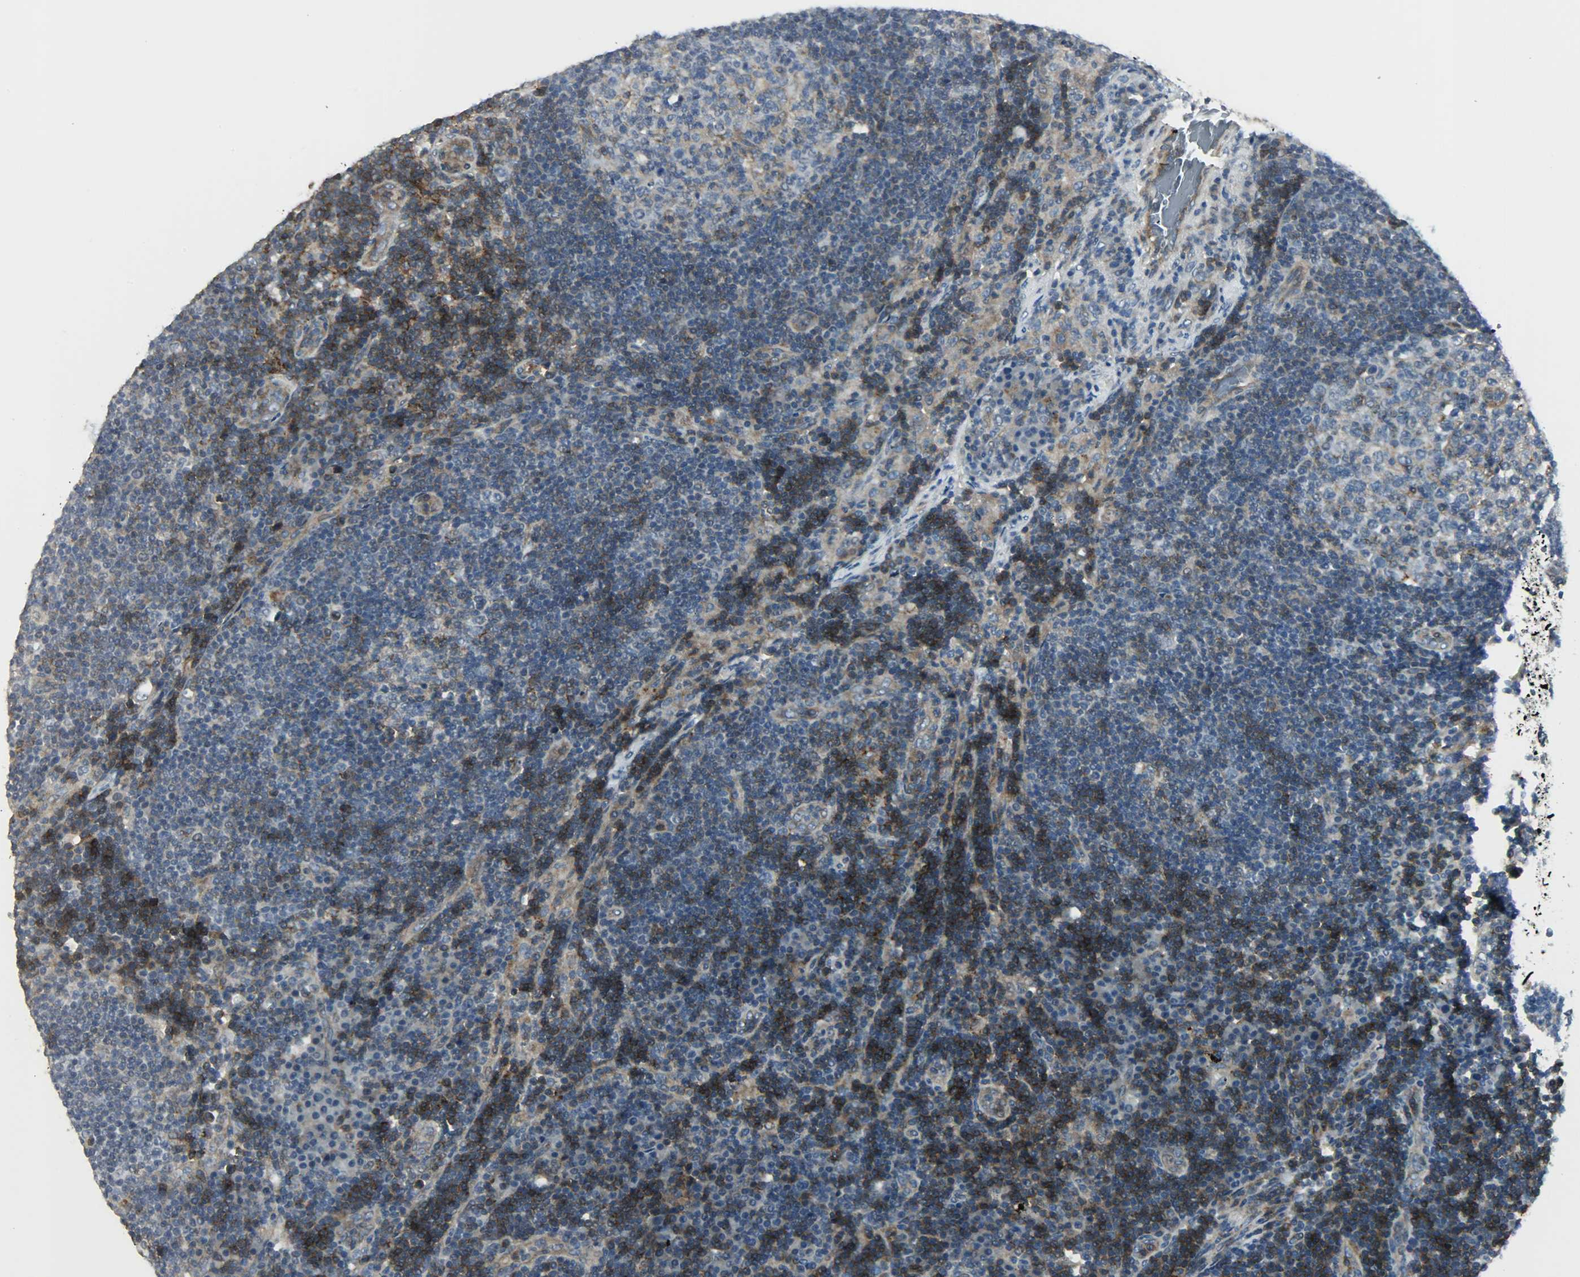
{"staining": {"intensity": "weak", "quantity": "<25%", "location": "cytoplasmic/membranous"}, "tissue": "lymph node", "cell_type": "Germinal center cells", "image_type": "normal", "snomed": [{"axis": "morphology", "description": "Normal tissue, NOS"}, {"axis": "morphology", "description": "Squamous cell carcinoma, metastatic, NOS"}, {"axis": "topography", "description": "Lymph node"}], "caption": "IHC of unremarkable human lymph node demonstrates no staining in germinal center cells. Nuclei are stained in blue.", "gene": "CD4", "patient": {"sex": "female", "age": 53}}